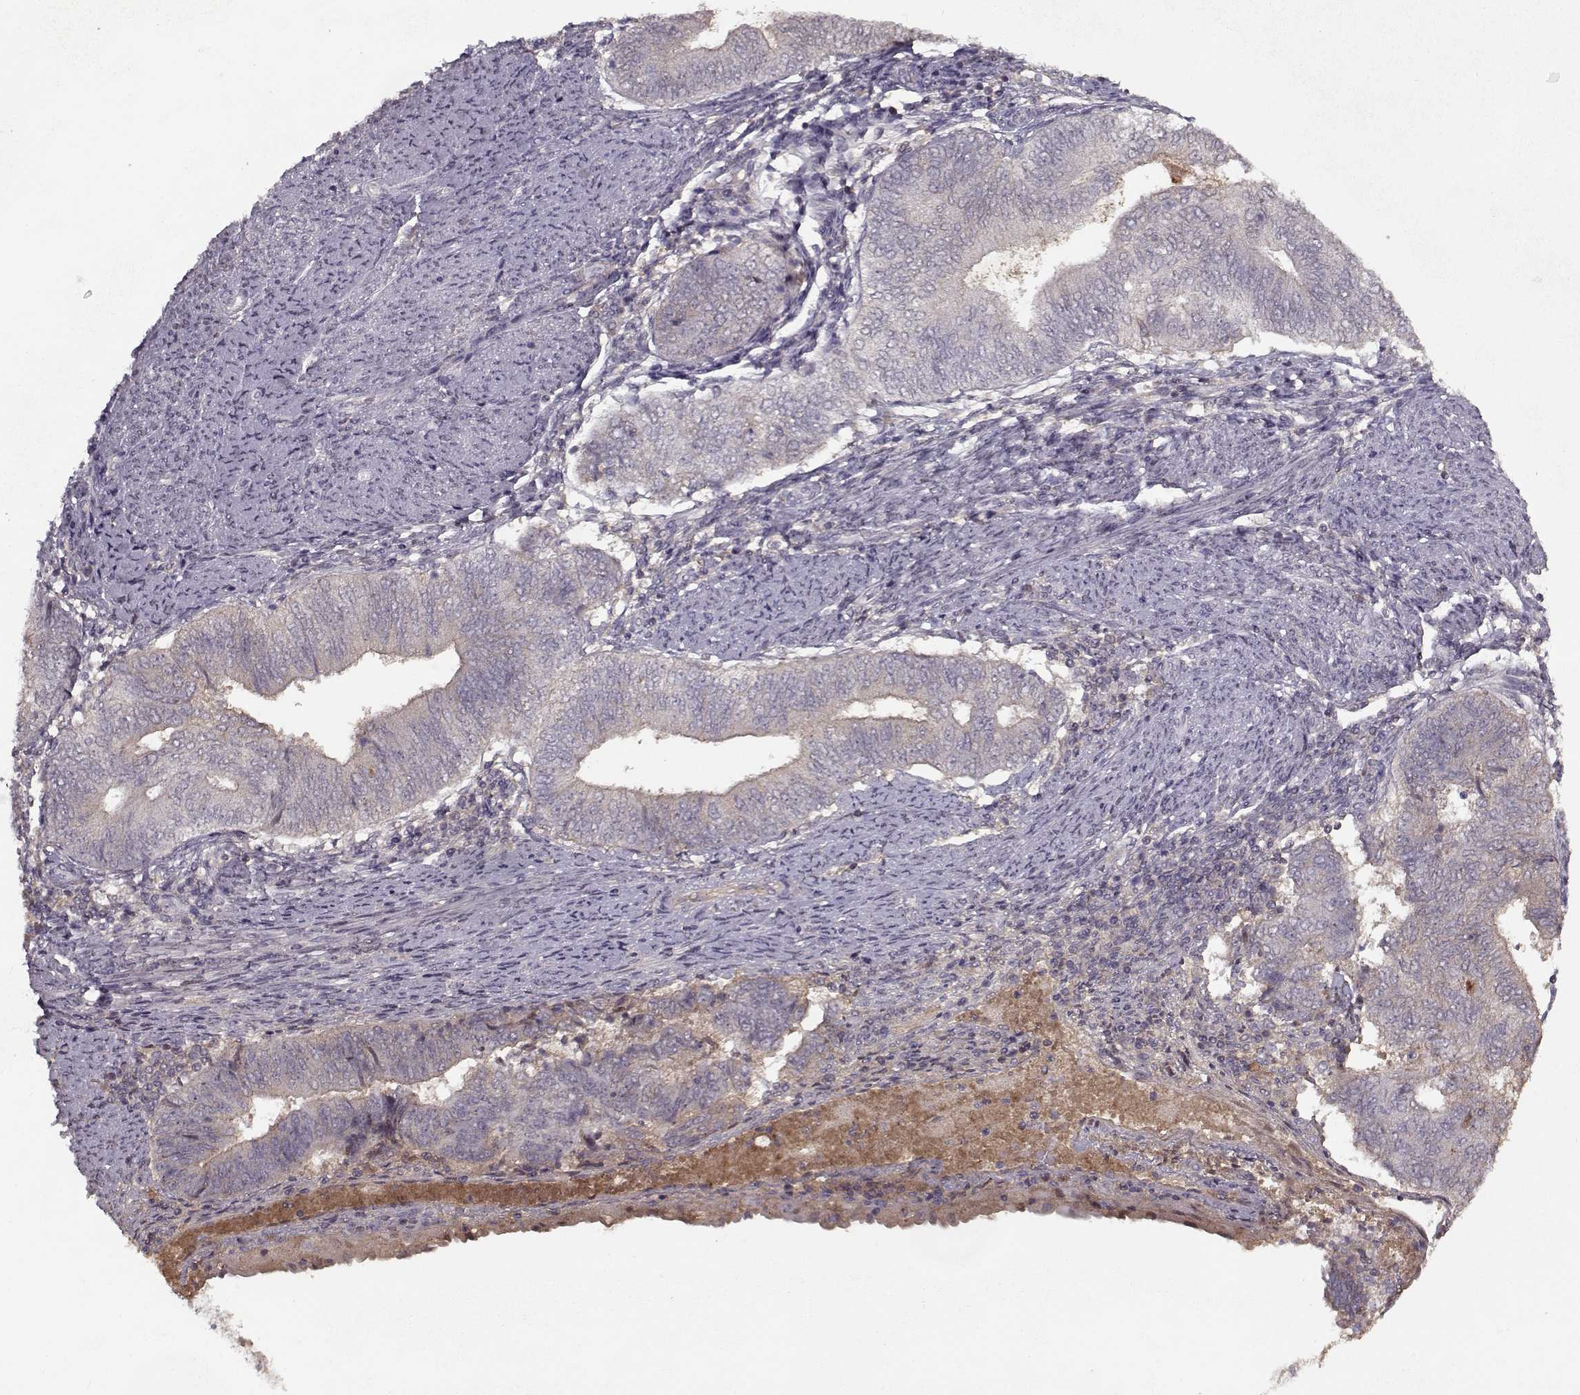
{"staining": {"intensity": "negative", "quantity": "none", "location": "none"}, "tissue": "endometrial cancer", "cell_type": "Tumor cells", "image_type": "cancer", "snomed": [{"axis": "morphology", "description": "Adenocarcinoma, NOS"}, {"axis": "topography", "description": "Endometrium"}], "caption": "The photomicrograph demonstrates no significant staining in tumor cells of endometrial adenocarcinoma. (DAB (3,3'-diaminobenzidine) immunohistochemistry (IHC) visualized using brightfield microscopy, high magnification).", "gene": "AFM", "patient": {"sex": "female", "age": 65}}